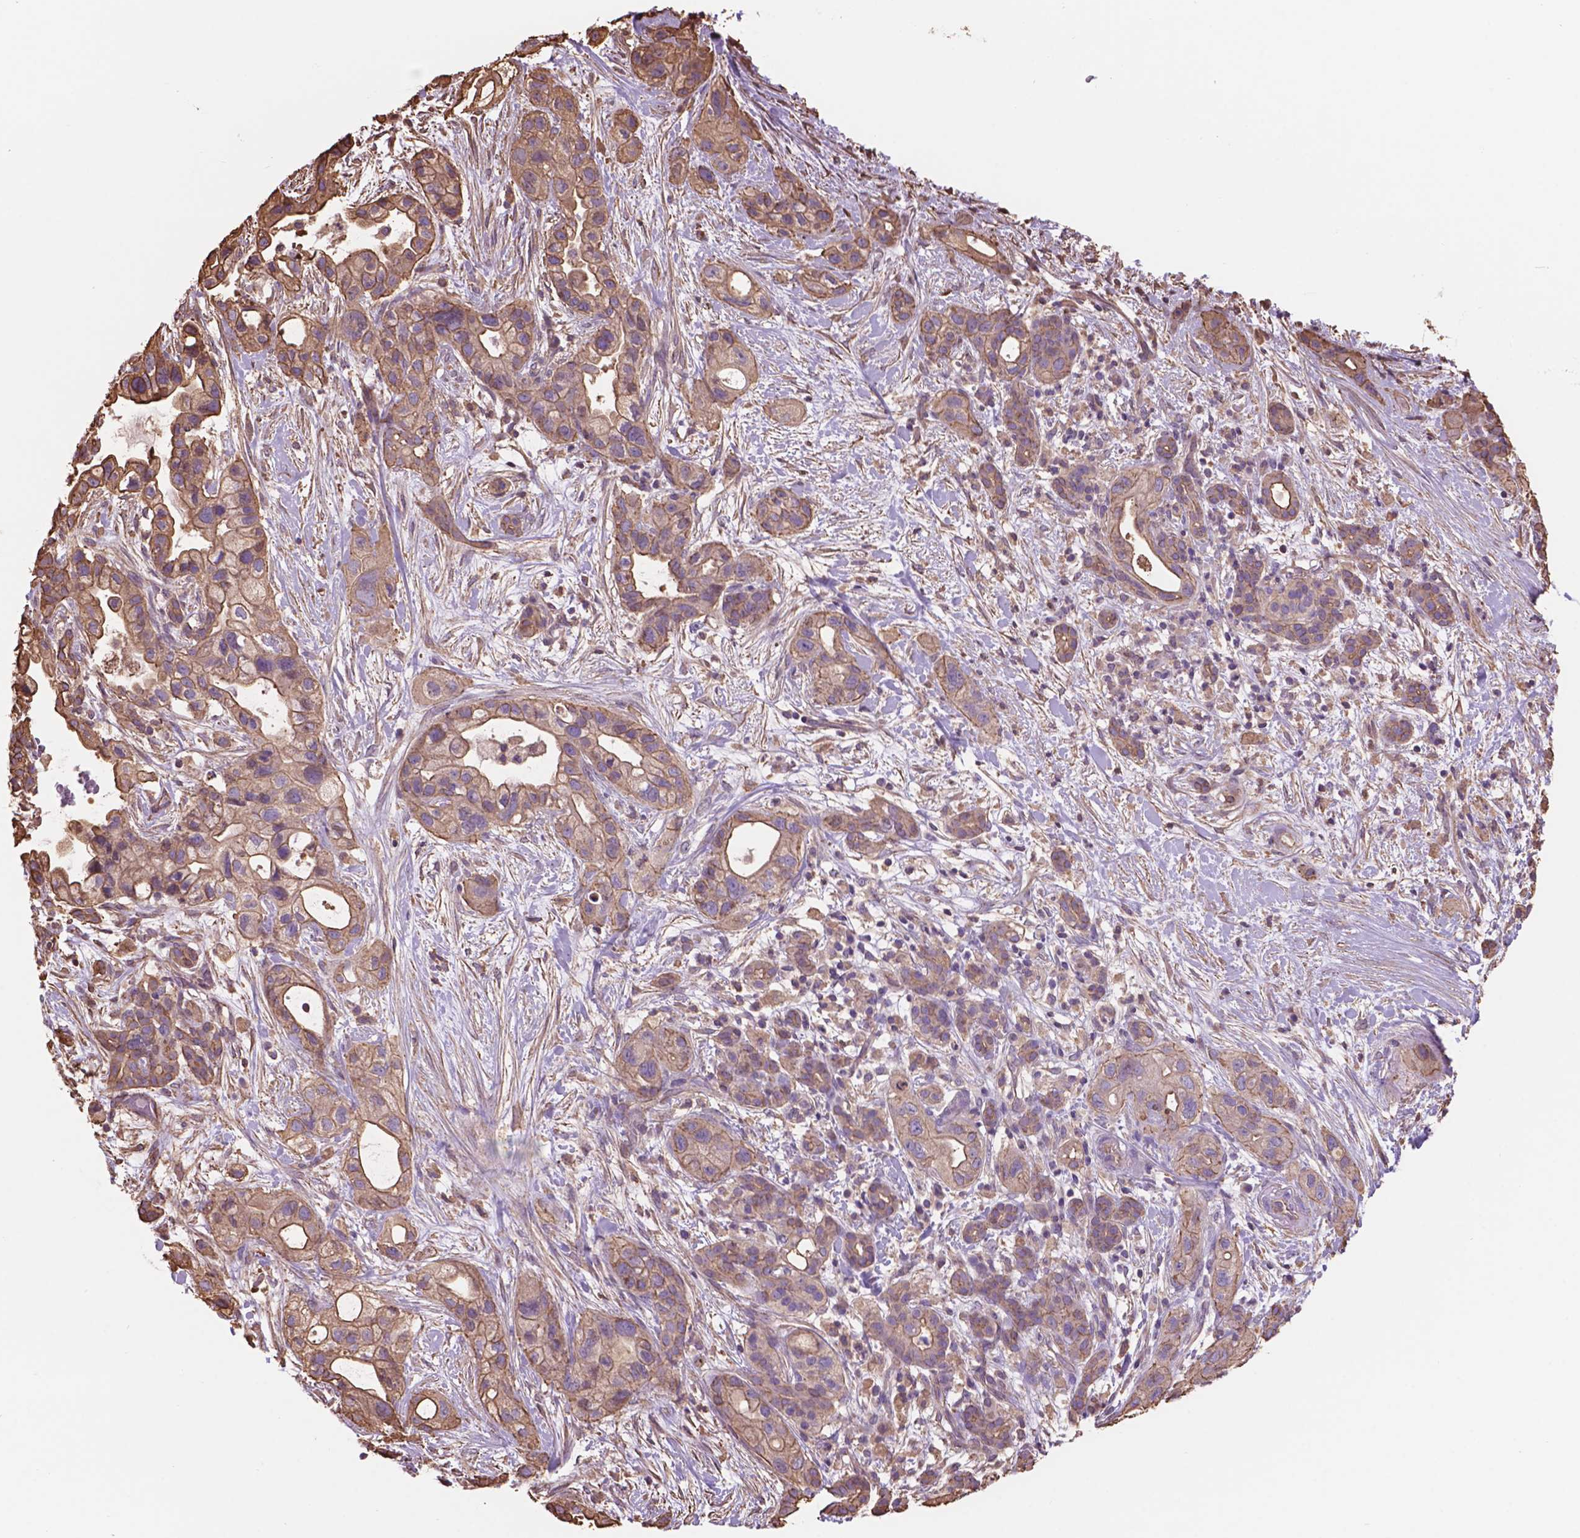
{"staining": {"intensity": "moderate", "quantity": ">75%", "location": "cytoplasmic/membranous"}, "tissue": "pancreatic cancer", "cell_type": "Tumor cells", "image_type": "cancer", "snomed": [{"axis": "morphology", "description": "Adenocarcinoma, NOS"}, {"axis": "topography", "description": "Pancreas"}], "caption": "An image of human adenocarcinoma (pancreatic) stained for a protein shows moderate cytoplasmic/membranous brown staining in tumor cells.", "gene": "NIPA2", "patient": {"sex": "male", "age": 44}}